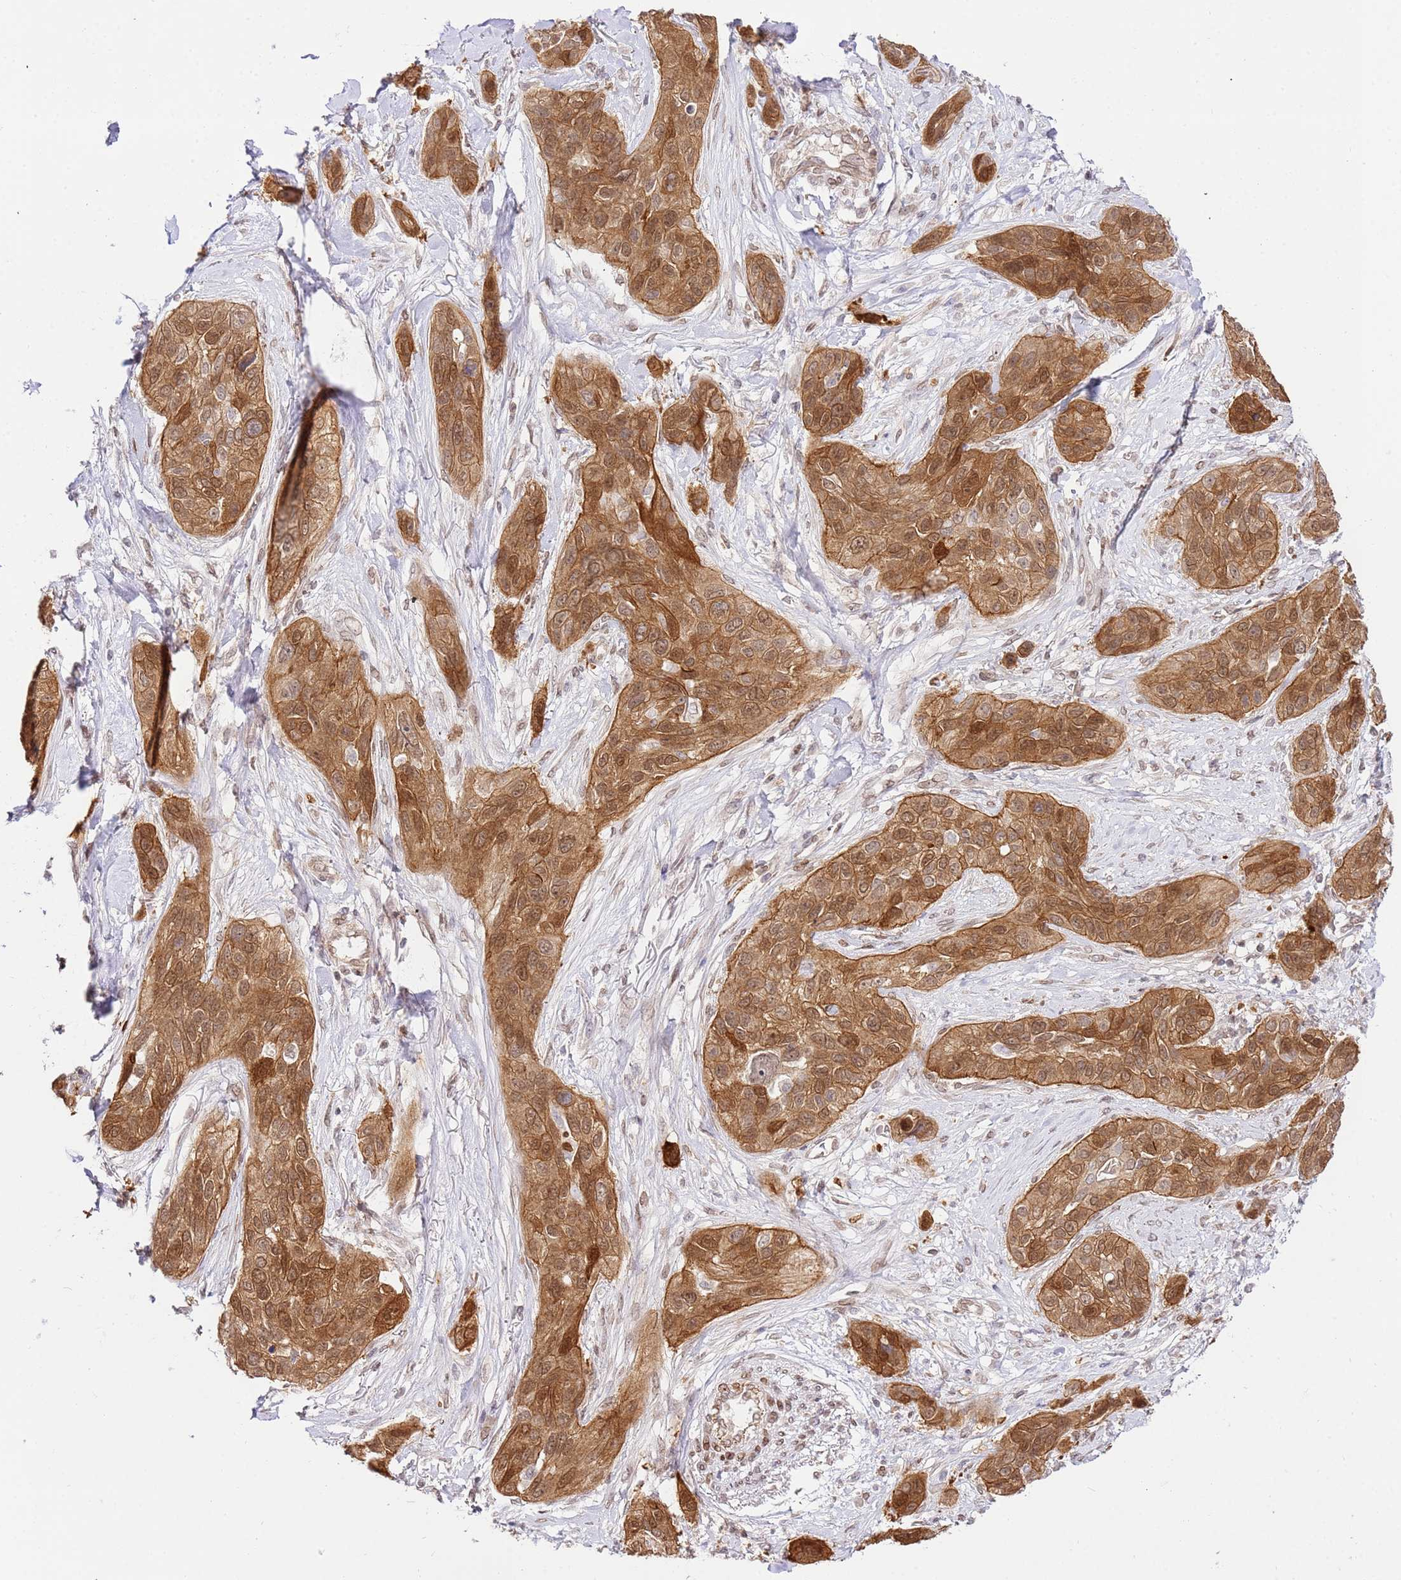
{"staining": {"intensity": "moderate", "quantity": ">75%", "location": "cytoplasmic/membranous,nuclear"}, "tissue": "lung cancer", "cell_type": "Tumor cells", "image_type": "cancer", "snomed": [{"axis": "morphology", "description": "Squamous cell carcinoma, NOS"}, {"axis": "topography", "description": "Lung"}], "caption": "Immunohistochemical staining of squamous cell carcinoma (lung) shows medium levels of moderate cytoplasmic/membranous and nuclear protein staining in approximately >75% of tumor cells. The staining was performed using DAB (3,3'-diaminobenzidine), with brown indicating positive protein expression. Nuclei are stained blue with hematoxylin.", "gene": "TRIM37", "patient": {"sex": "female", "age": 70}}